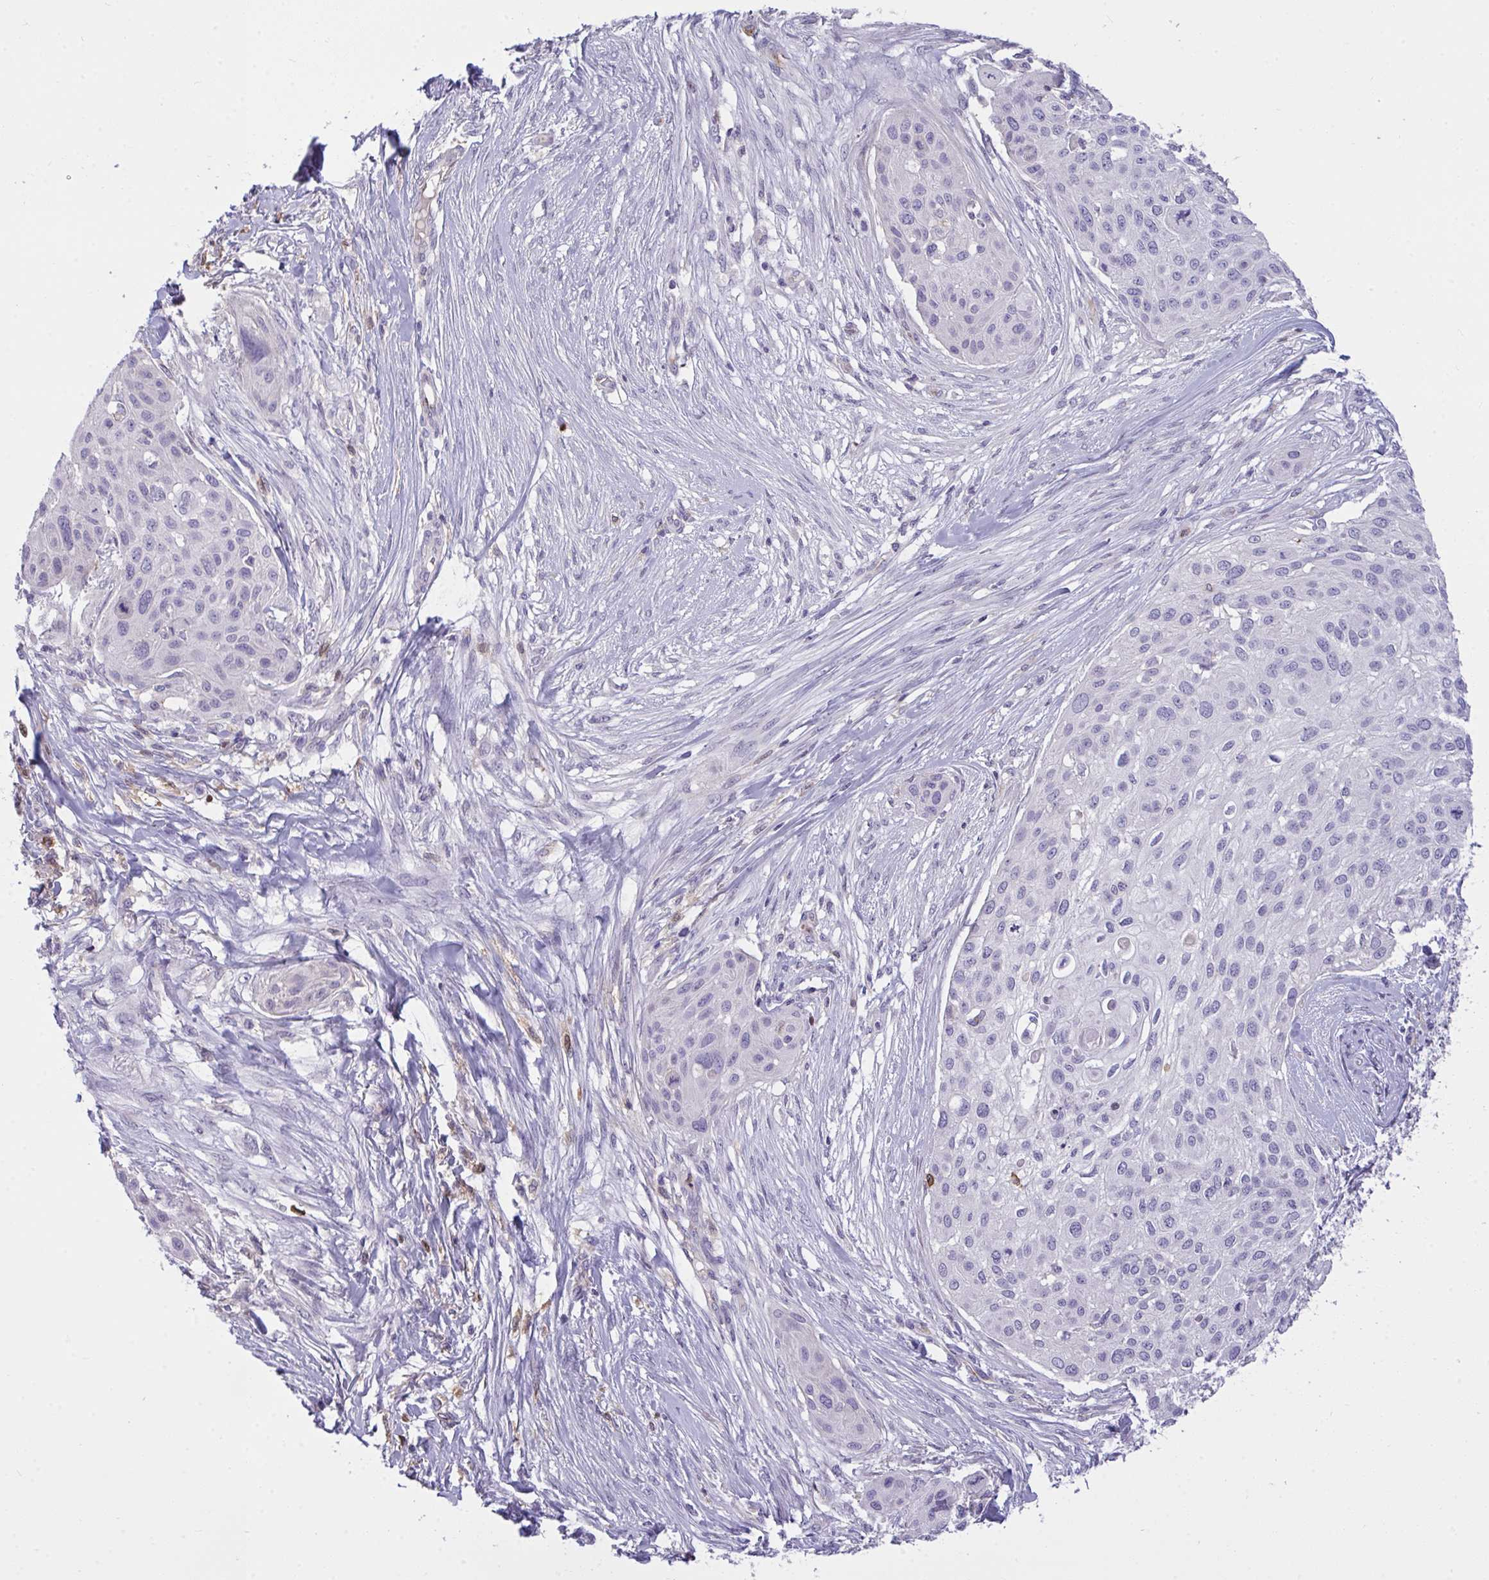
{"staining": {"intensity": "negative", "quantity": "none", "location": "none"}, "tissue": "skin cancer", "cell_type": "Tumor cells", "image_type": "cancer", "snomed": [{"axis": "morphology", "description": "Squamous cell carcinoma, NOS"}, {"axis": "topography", "description": "Skin"}], "caption": "Image shows no significant protein expression in tumor cells of skin cancer (squamous cell carcinoma). Nuclei are stained in blue.", "gene": "SEMA6B", "patient": {"sex": "female", "age": 87}}